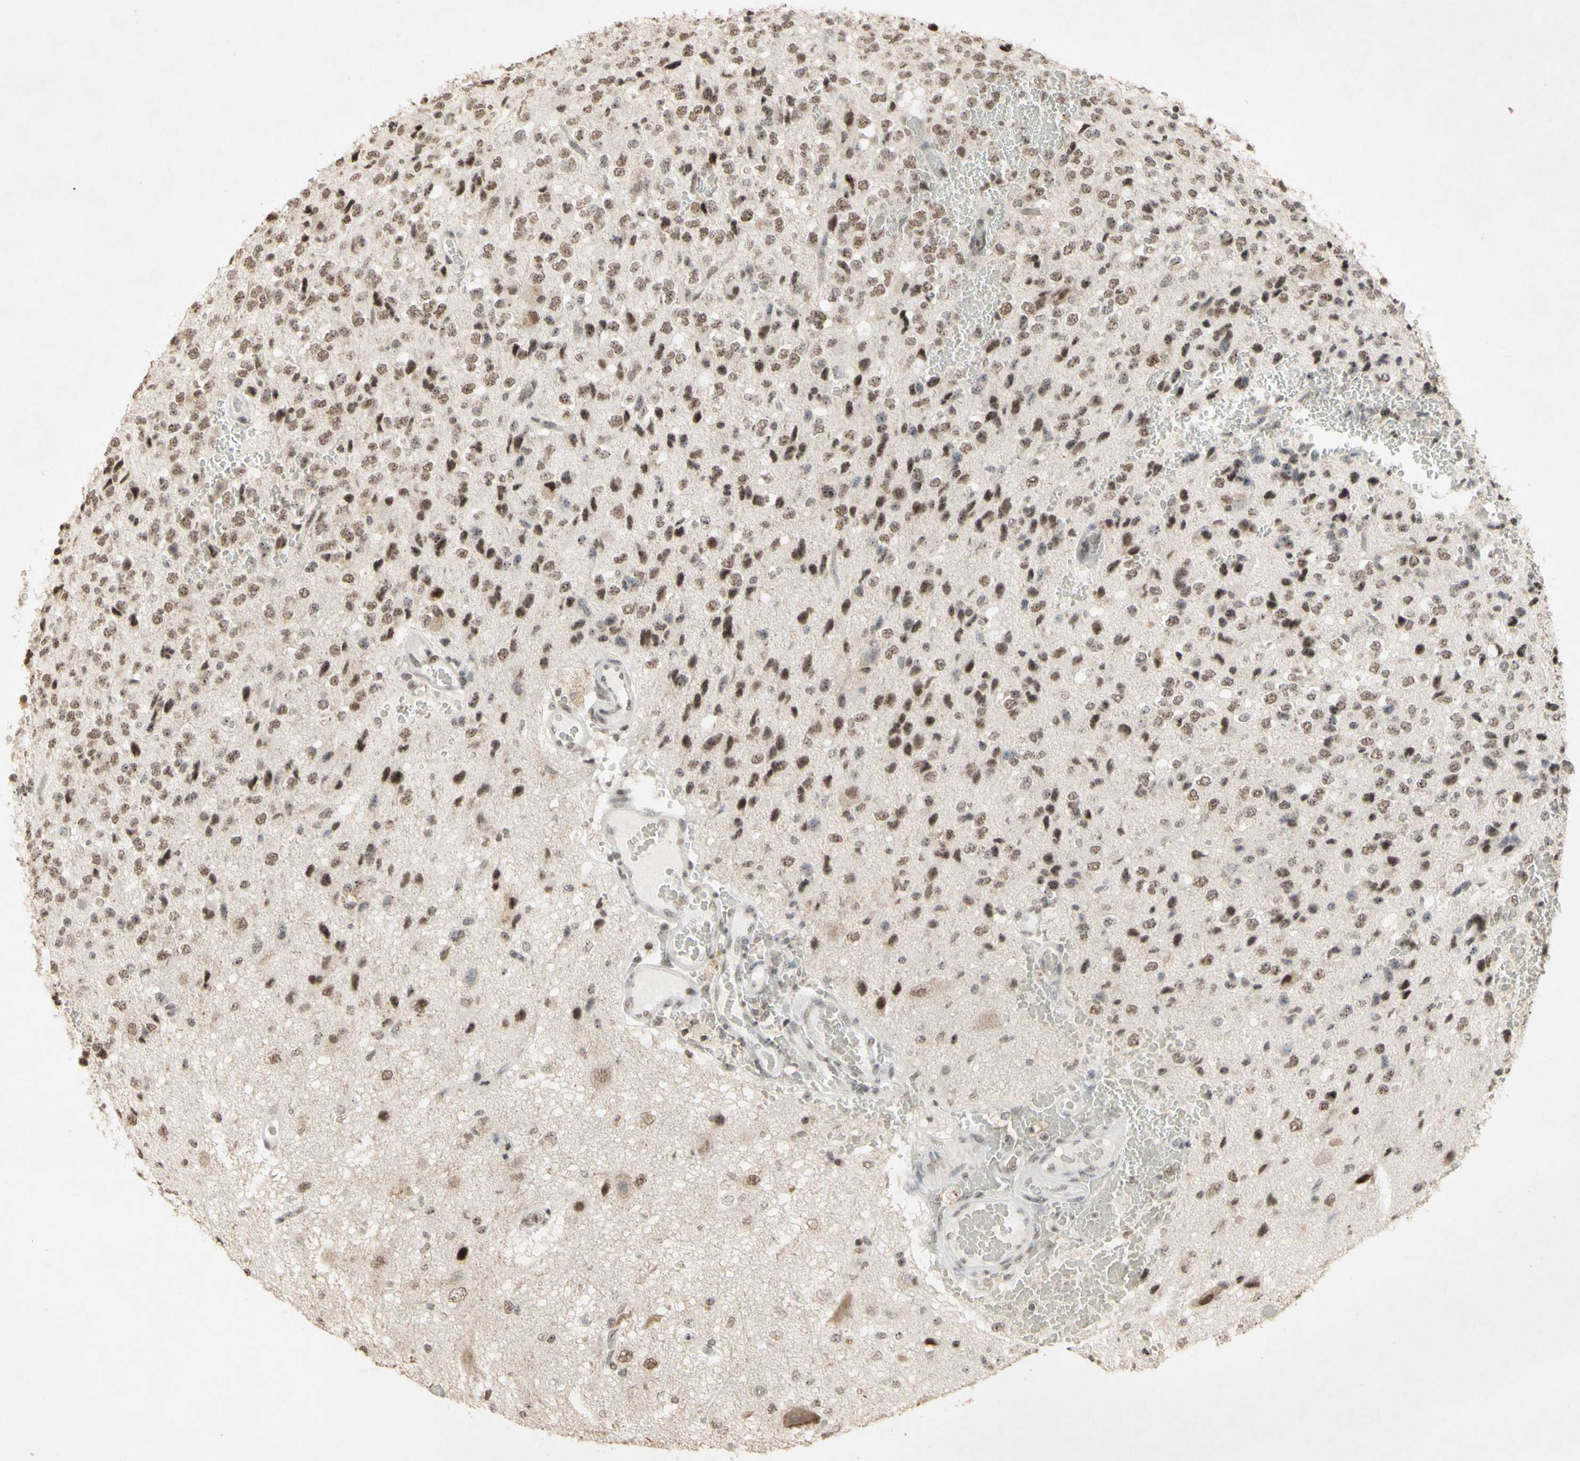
{"staining": {"intensity": "moderate", "quantity": ">75%", "location": "nuclear"}, "tissue": "glioma", "cell_type": "Tumor cells", "image_type": "cancer", "snomed": [{"axis": "morphology", "description": "Glioma, malignant, High grade"}, {"axis": "topography", "description": "pancreas cauda"}], "caption": "Immunohistochemical staining of human glioma displays medium levels of moderate nuclear protein positivity in approximately >75% of tumor cells.", "gene": "CENPB", "patient": {"sex": "male", "age": 60}}